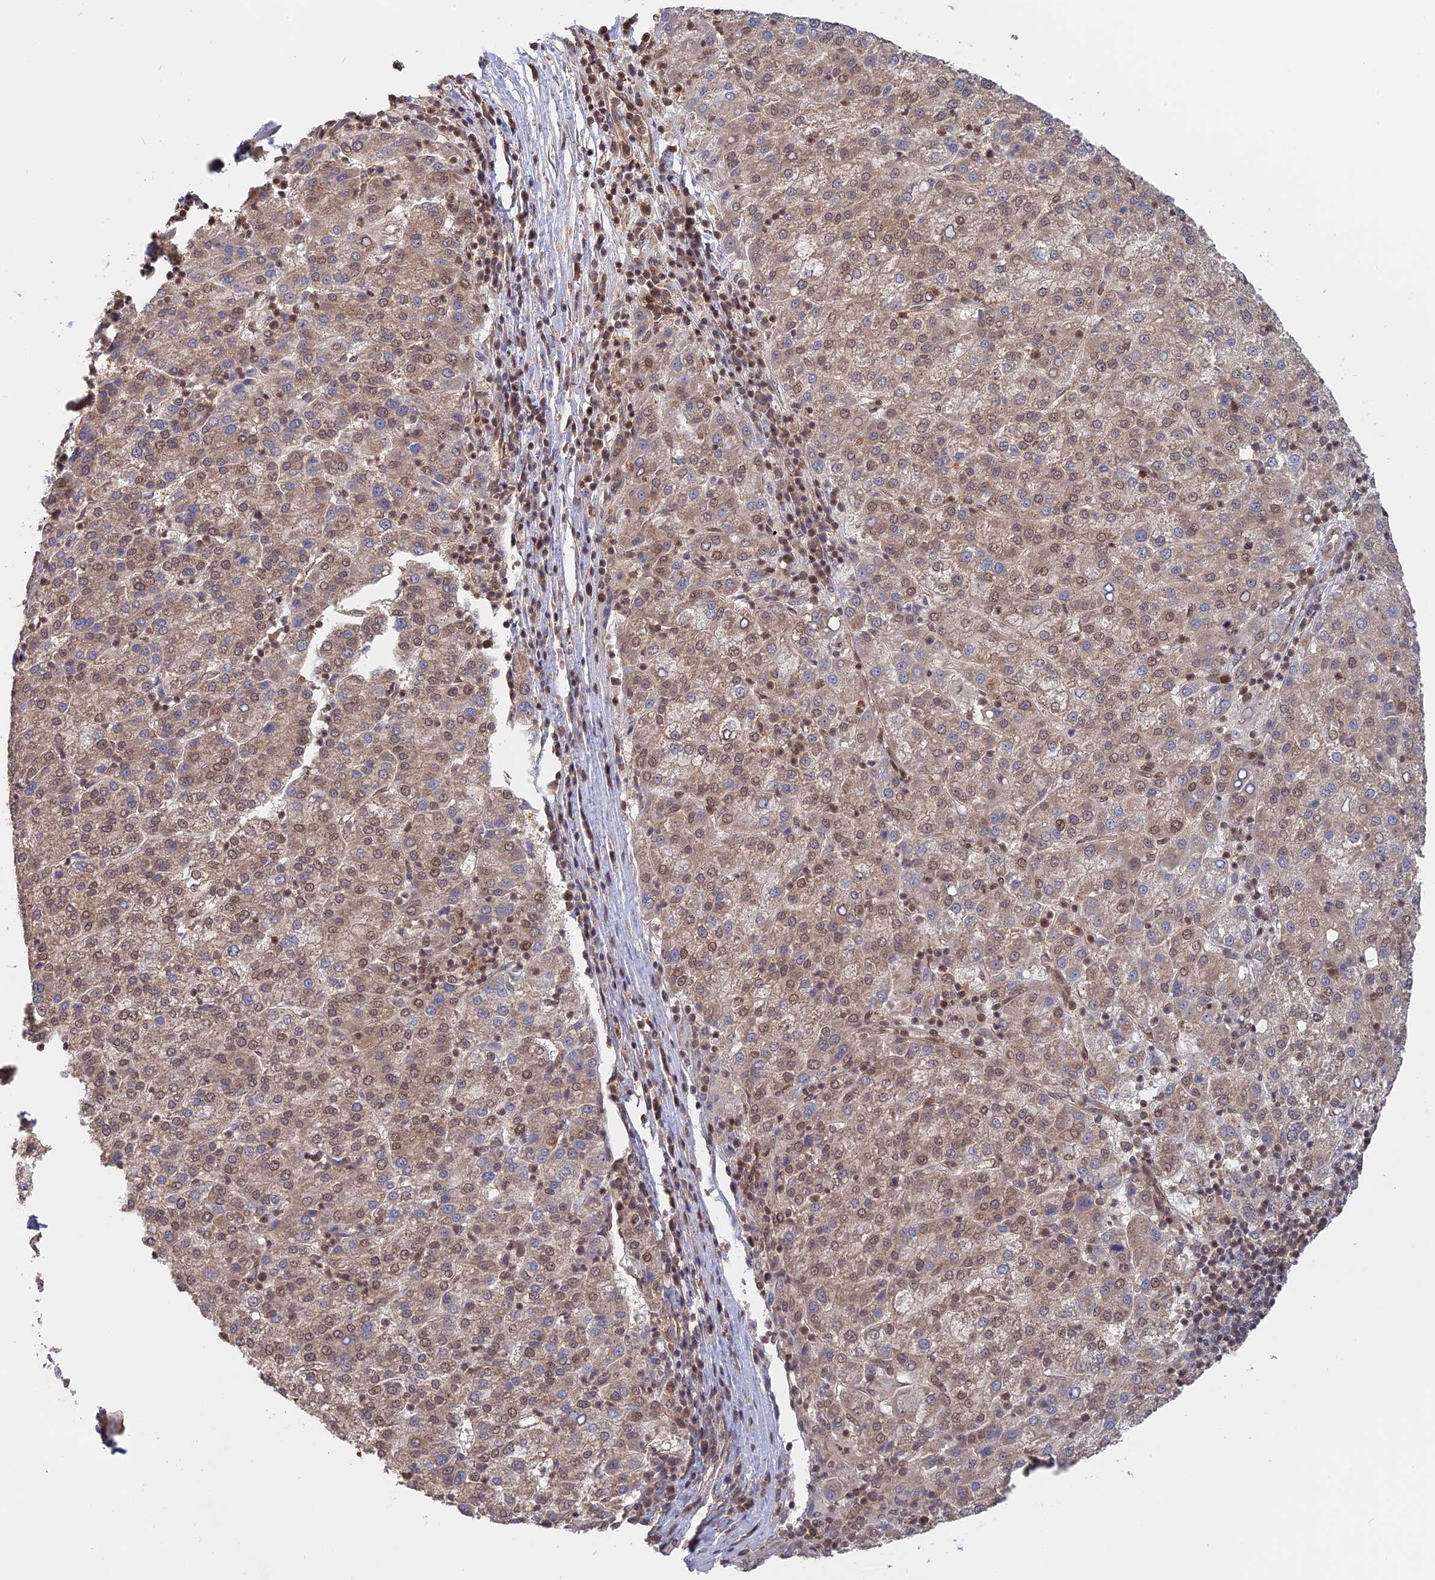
{"staining": {"intensity": "weak", "quantity": ">75%", "location": "cytoplasmic/membranous,nuclear"}, "tissue": "liver cancer", "cell_type": "Tumor cells", "image_type": "cancer", "snomed": [{"axis": "morphology", "description": "Carcinoma, Hepatocellular, NOS"}, {"axis": "topography", "description": "Liver"}], "caption": "Protein expression analysis of human liver cancer (hepatocellular carcinoma) reveals weak cytoplasmic/membranous and nuclear staining in approximately >75% of tumor cells.", "gene": "PKIG", "patient": {"sex": "female", "age": 58}}